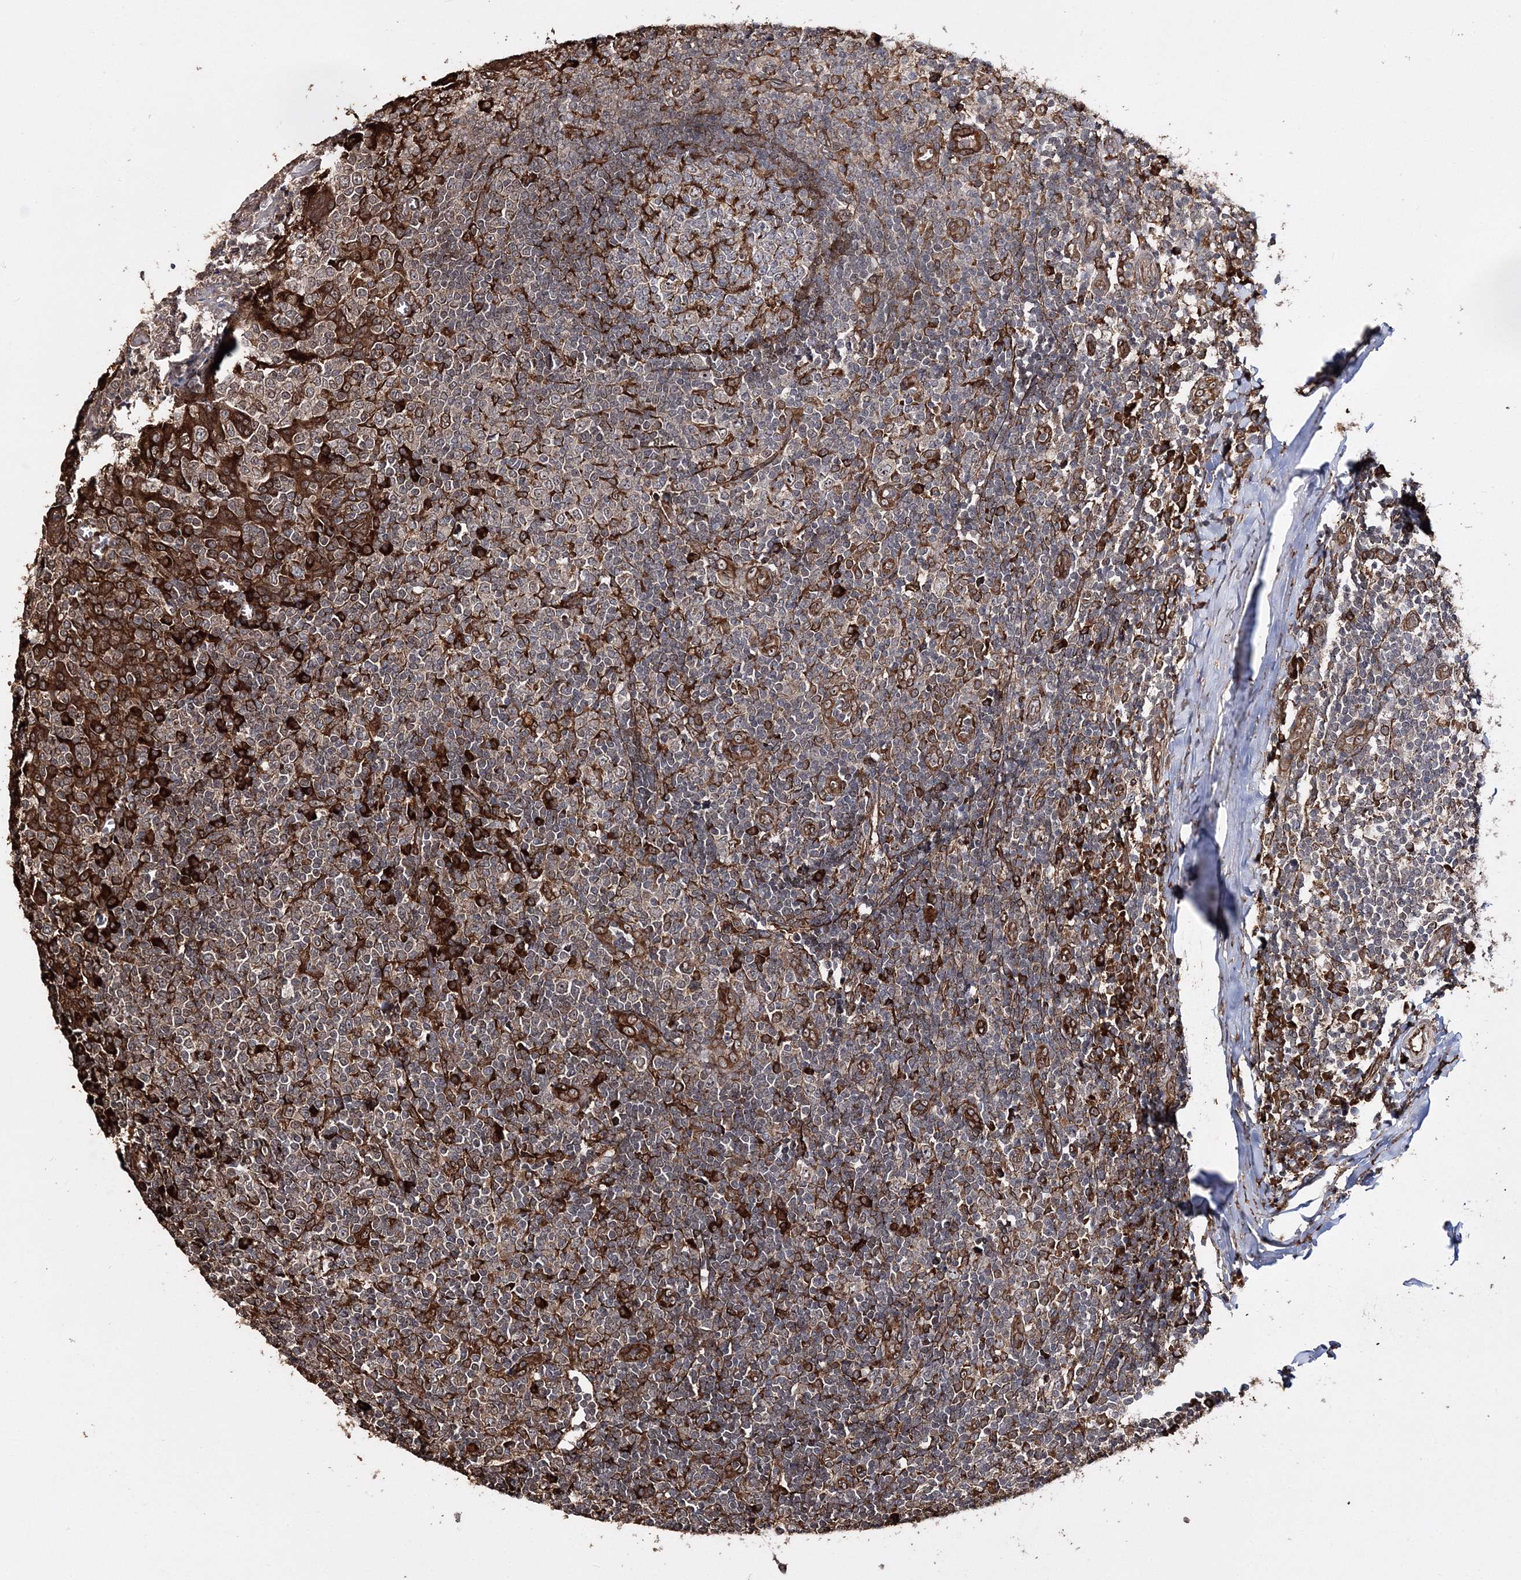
{"staining": {"intensity": "strong", "quantity": "<25%", "location": "cytoplasmic/membranous"}, "tissue": "tonsil", "cell_type": "Germinal center cells", "image_type": "normal", "snomed": [{"axis": "morphology", "description": "Normal tissue, NOS"}, {"axis": "topography", "description": "Tonsil"}], "caption": "High-magnification brightfield microscopy of normal tonsil stained with DAB (brown) and counterstained with hematoxylin (blue). germinal center cells exhibit strong cytoplasmic/membranous staining is present in about<25% of cells.", "gene": "SCRN3", "patient": {"sex": "female", "age": 19}}